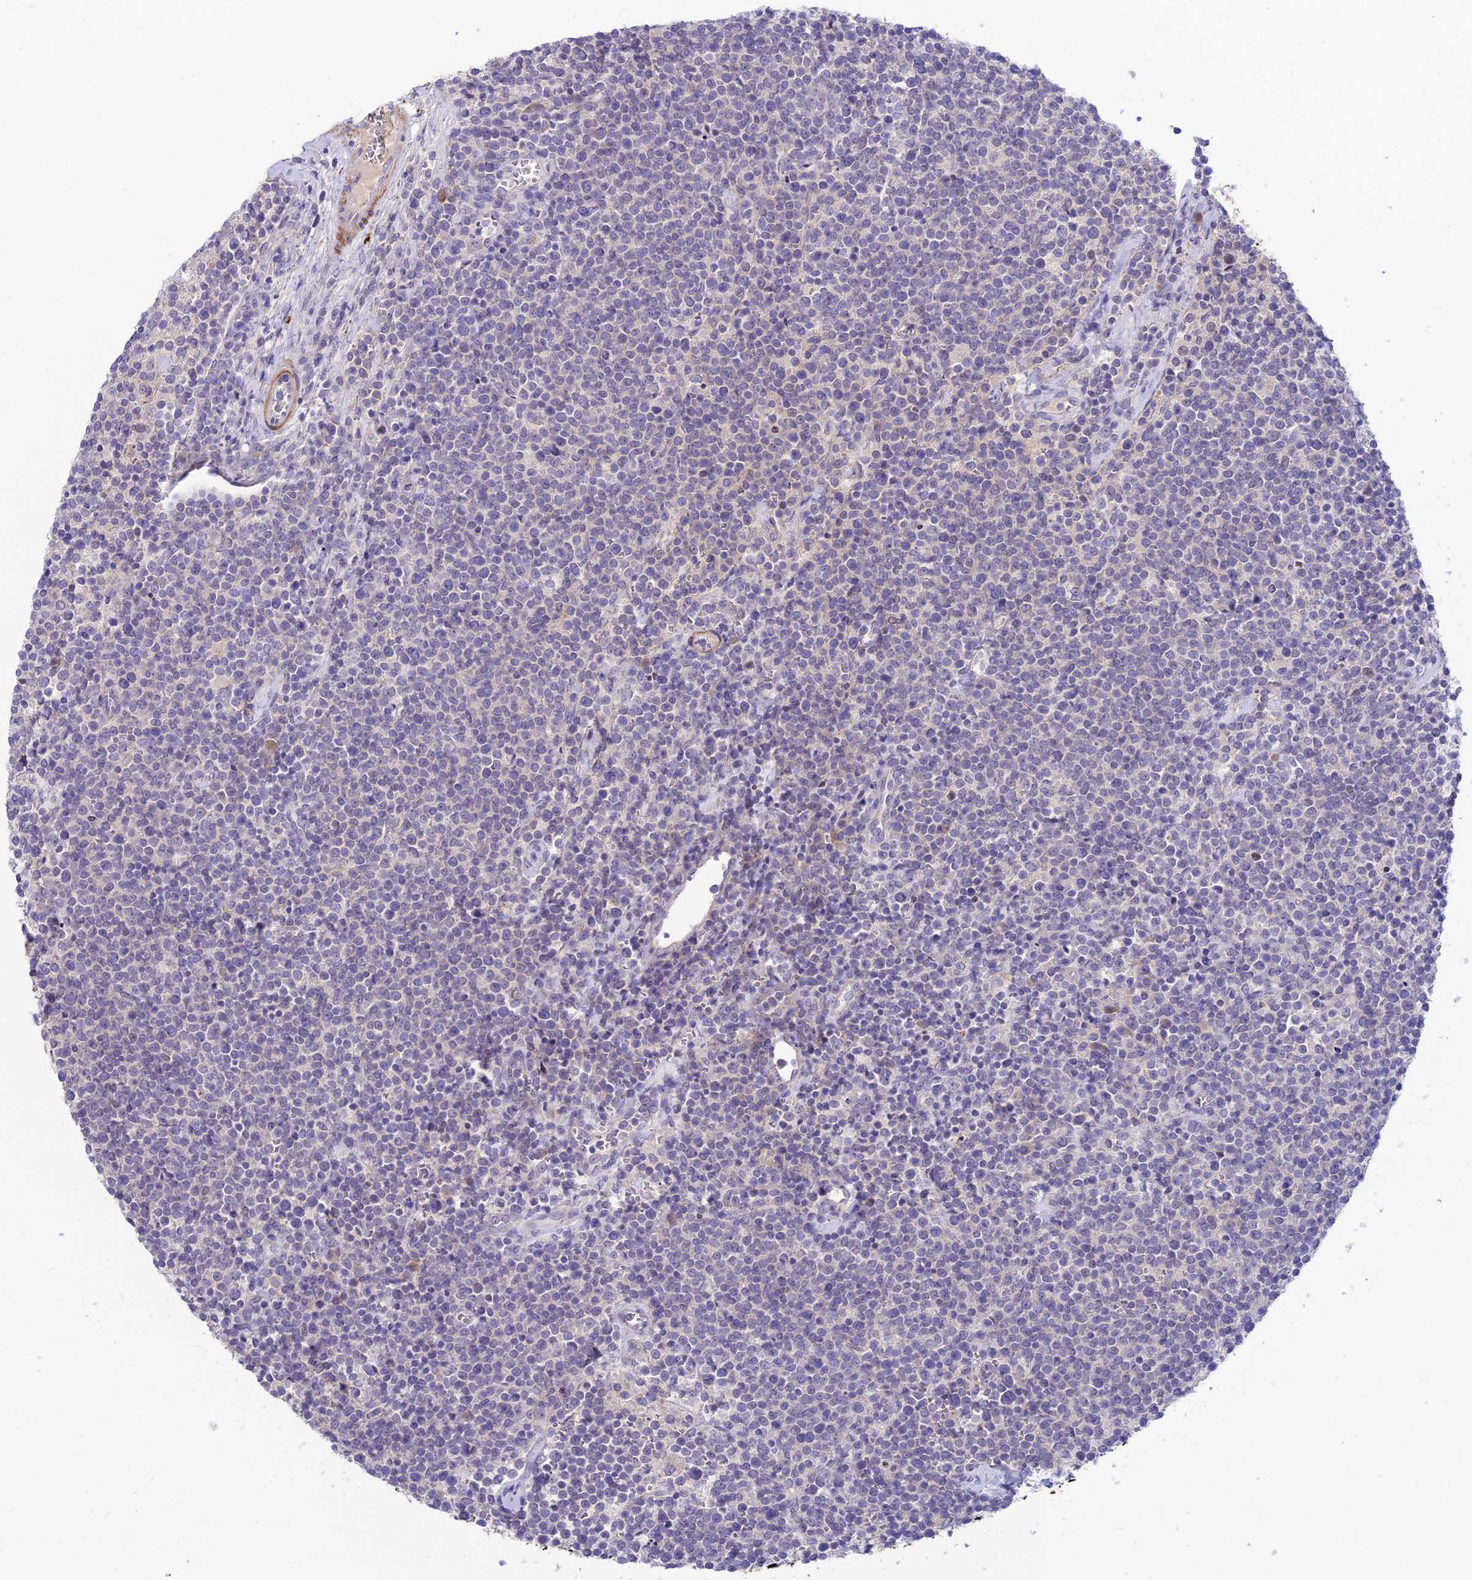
{"staining": {"intensity": "negative", "quantity": "none", "location": "none"}, "tissue": "lymphoma", "cell_type": "Tumor cells", "image_type": "cancer", "snomed": [{"axis": "morphology", "description": "Malignant lymphoma, non-Hodgkin's type, High grade"}, {"axis": "topography", "description": "Lymph node"}], "caption": "IHC of human malignant lymphoma, non-Hodgkin's type (high-grade) displays no expression in tumor cells. (Brightfield microscopy of DAB immunohistochemistry (IHC) at high magnification).", "gene": "XPO7", "patient": {"sex": "male", "age": 61}}